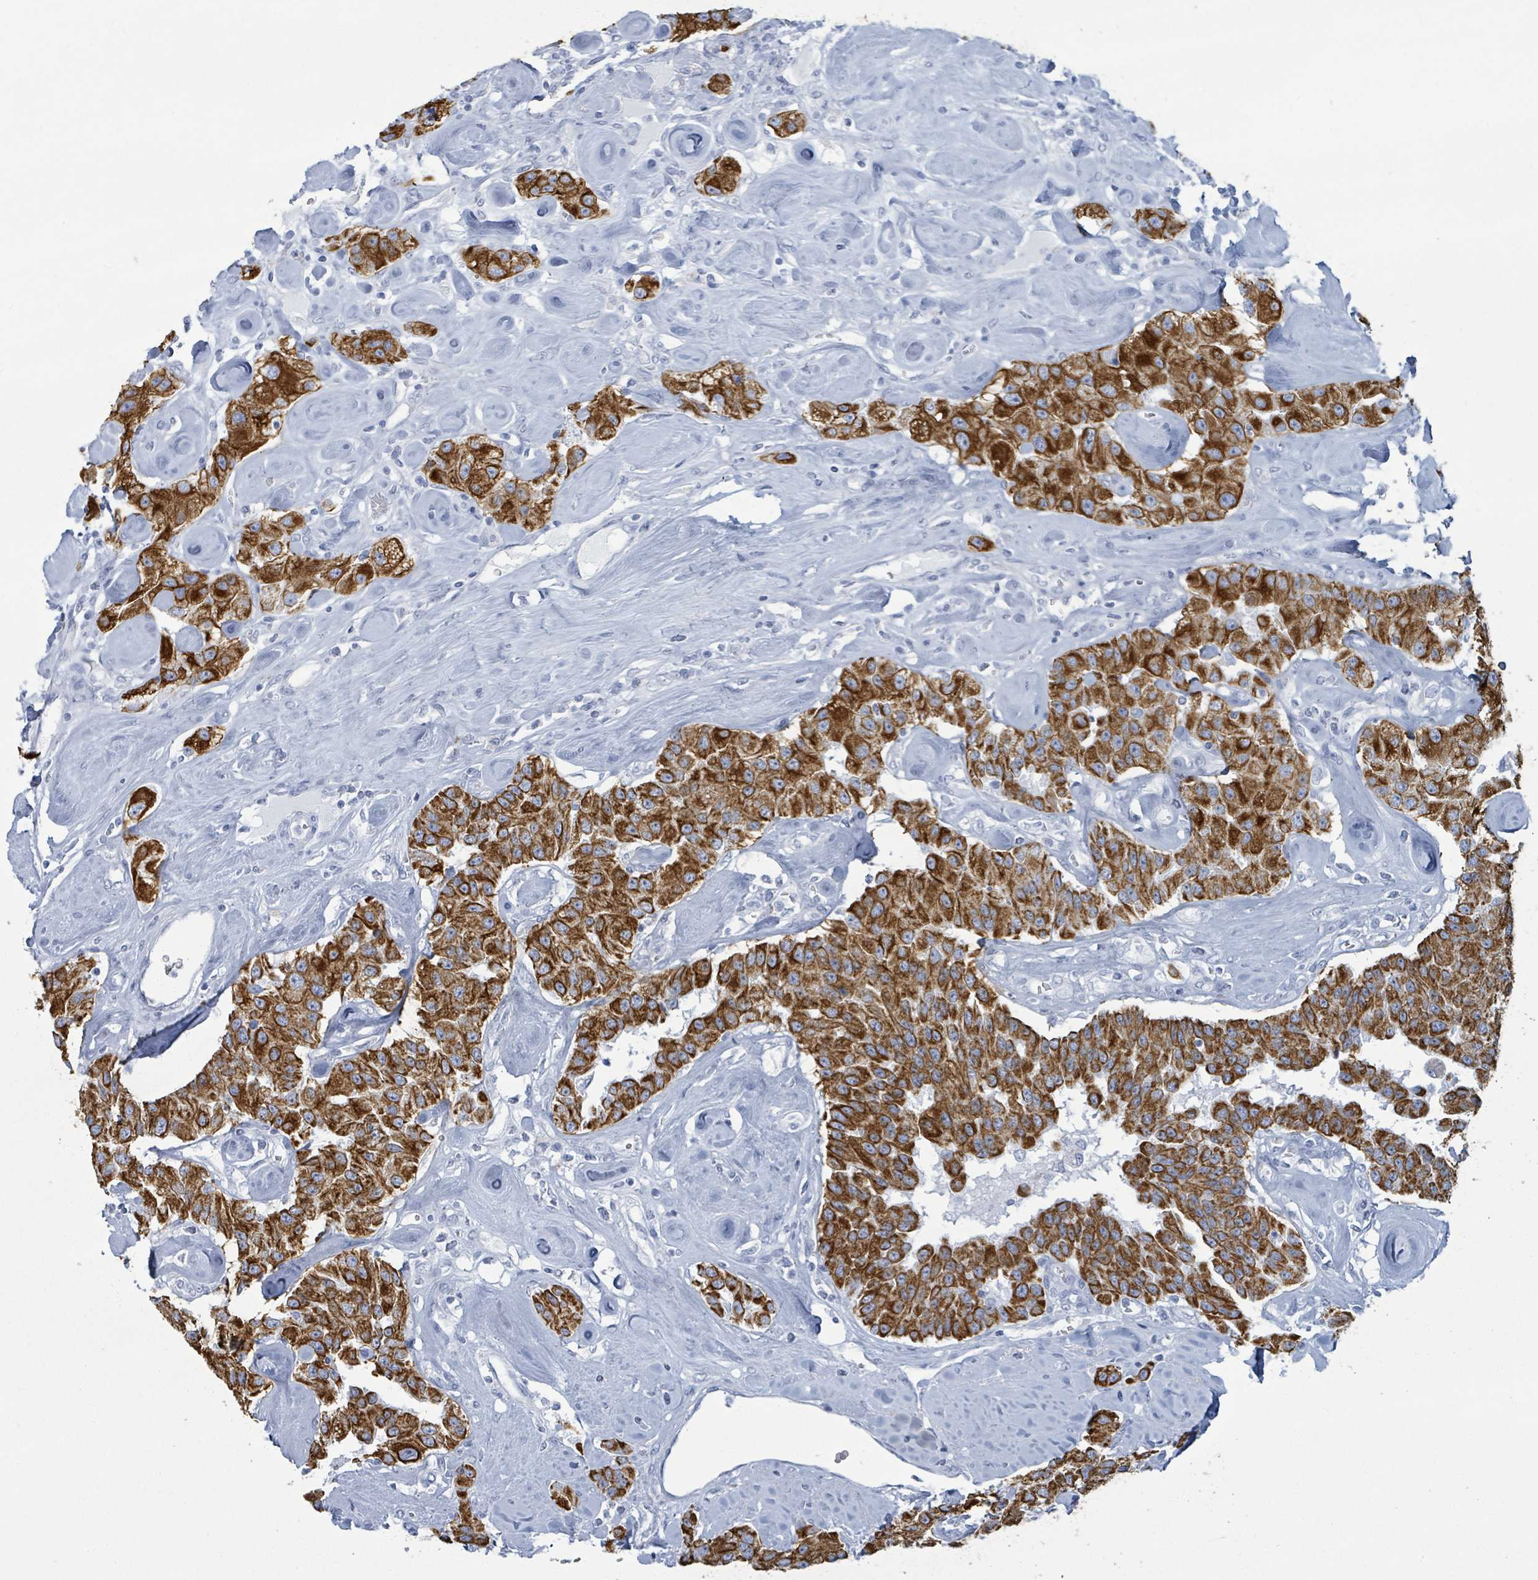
{"staining": {"intensity": "strong", "quantity": ">75%", "location": "cytoplasmic/membranous"}, "tissue": "carcinoid", "cell_type": "Tumor cells", "image_type": "cancer", "snomed": [{"axis": "morphology", "description": "Carcinoid, malignant, NOS"}, {"axis": "topography", "description": "Pancreas"}], "caption": "Carcinoid tissue exhibits strong cytoplasmic/membranous expression in approximately >75% of tumor cells", "gene": "KRT8", "patient": {"sex": "male", "age": 41}}